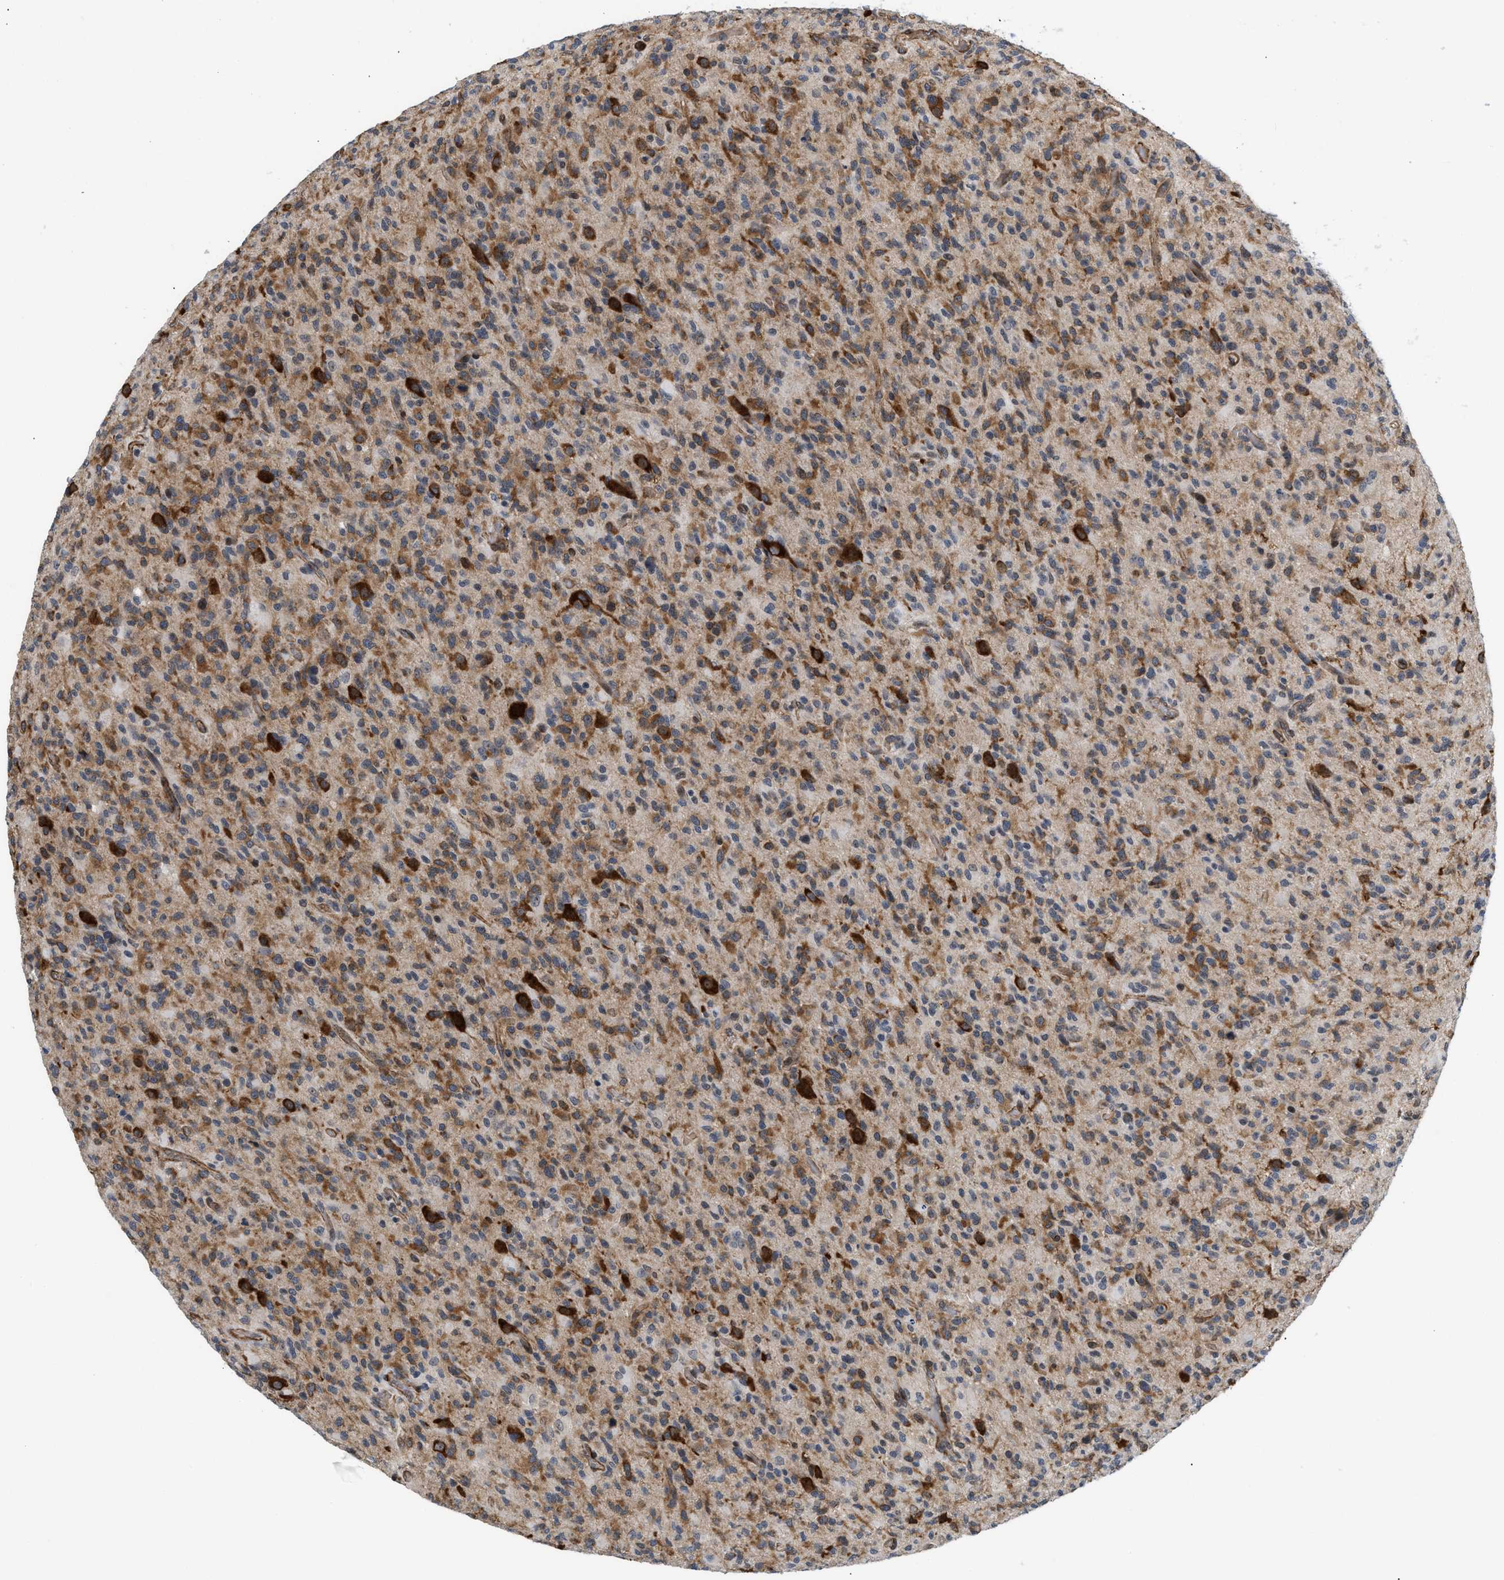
{"staining": {"intensity": "moderate", "quantity": ">75%", "location": "cytoplasmic/membranous"}, "tissue": "glioma", "cell_type": "Tumor cells", "image_type": "cancer", "snomed": [{"axis": "morphology", "description": "Glioma, malignant, High grade"}, {"axis": "topography", "description": "Brain"}], "caption": "Protein staining of glioma tissue reveals moderate cytoplasmic/membranous staining in approximately >75% of tumor cells. The protein of interest is stained brown, and the nuclei are stained in blue (DAB (3,3'-diaminobenzidine) IHC with brightfield microscopy, high magnification).", "gene": "GPRASP2", "patient": {"sex": "male", "age": 71}}